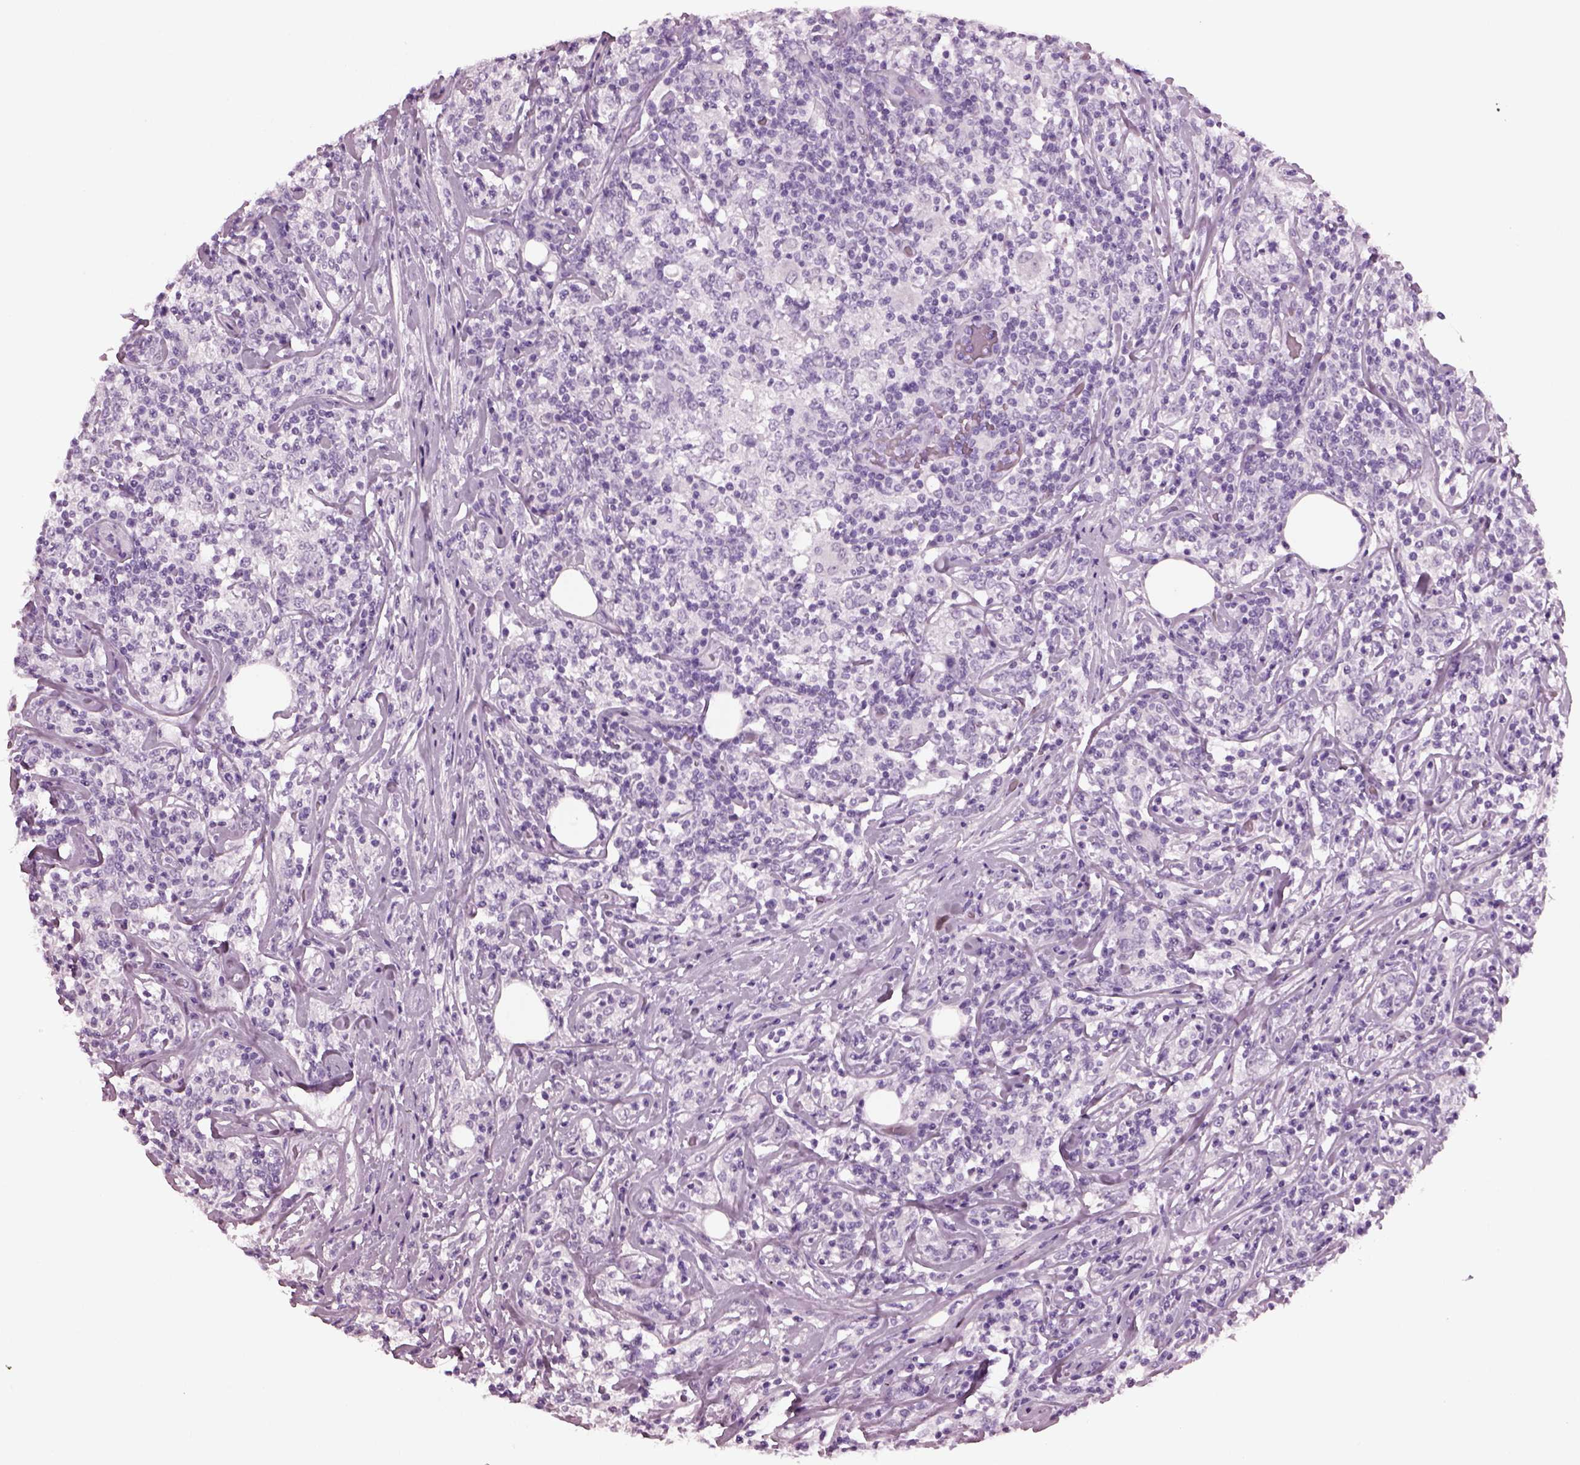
{"staining": {"intensity": "negative", "quantity": "none", "location": "none"}, "tissue": "lymphoma", "cell_type": "Tumor cells", "image_type": "cancer", "snomed": [{"axis": "morphology", "description": "Malignant lymphoma, non-Hodgkin's type, High grade"}, {"axis": "topography", "description": "Lymph node"}], "caption": "The photomicrograph exhibits no staining of tumor cells in lymphoma.", "gene": "KRTAP3-2", "patient": {"sex": "female", "age": 84}}